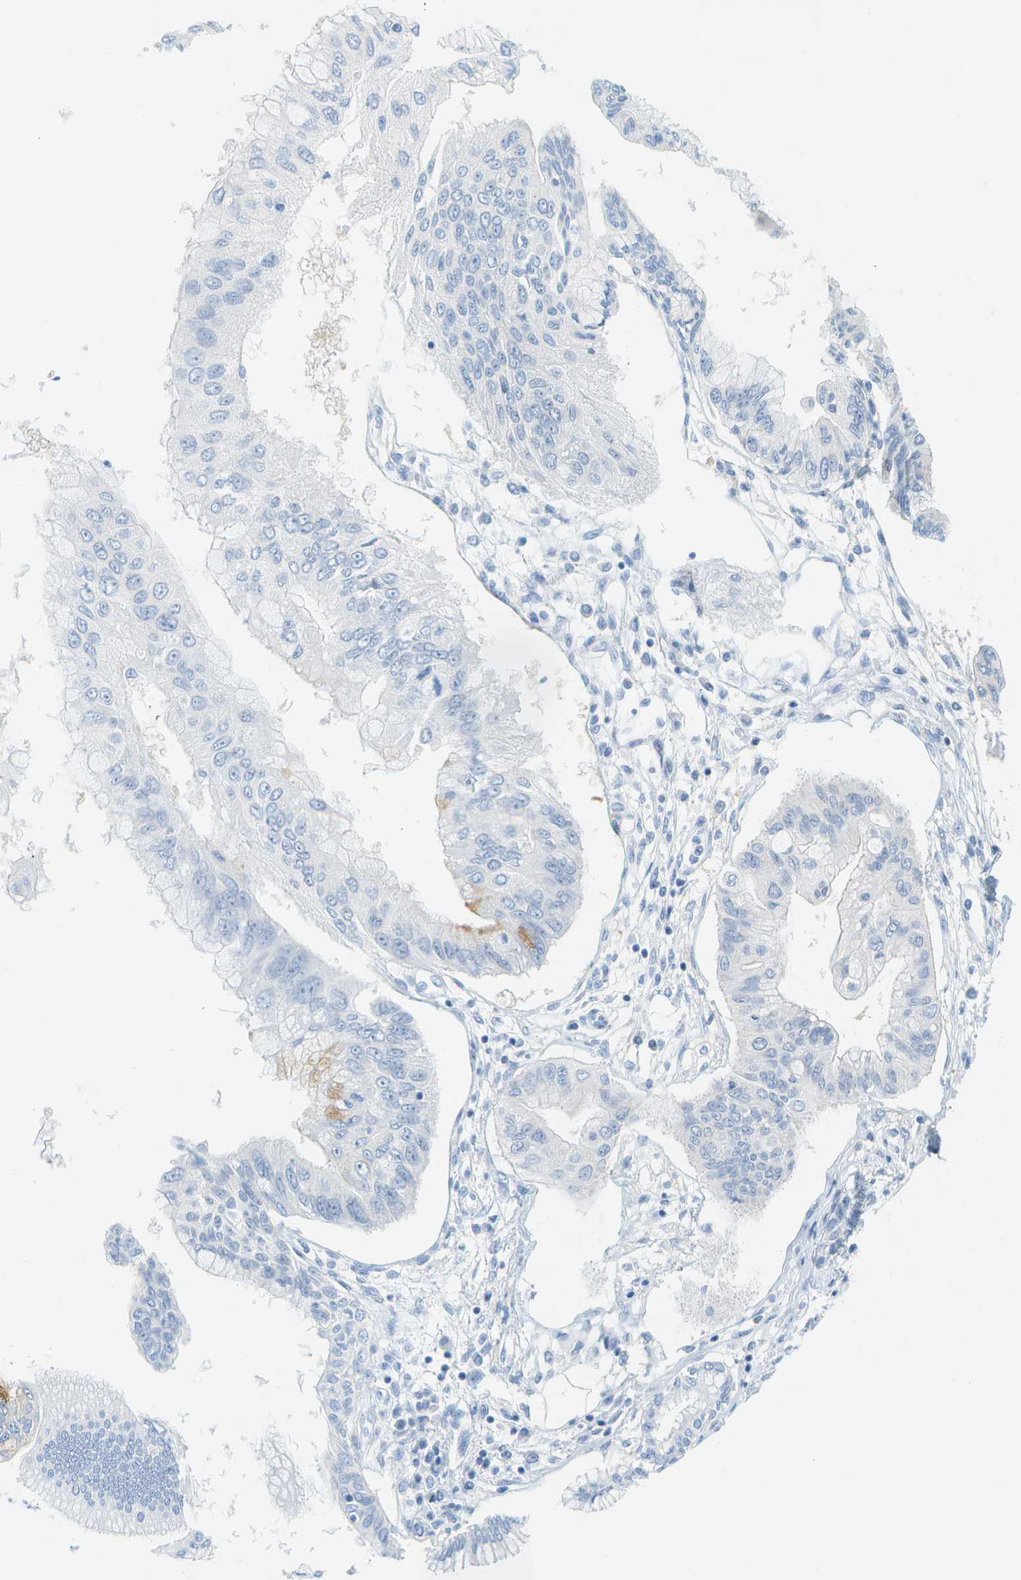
{"staining": {"intensity": "negative", "quantity": "none", "location": "none"}, "tissue": "pancreatic cancer", "cell_type": "Tumor cells", "image_type": "cancer", "snomed": [{"axis": "morphology", "description": "Adenocarcinoma, NOS"}, {"axis": "topography", "description": "Pancreas"}], "caption": "Immunohistochemistry of adenocarcinoma (pancreatic) exhibits no positivity in tumor cells.", "gene": "CUL9", "patient": {"sex": "female", "age": 77}}